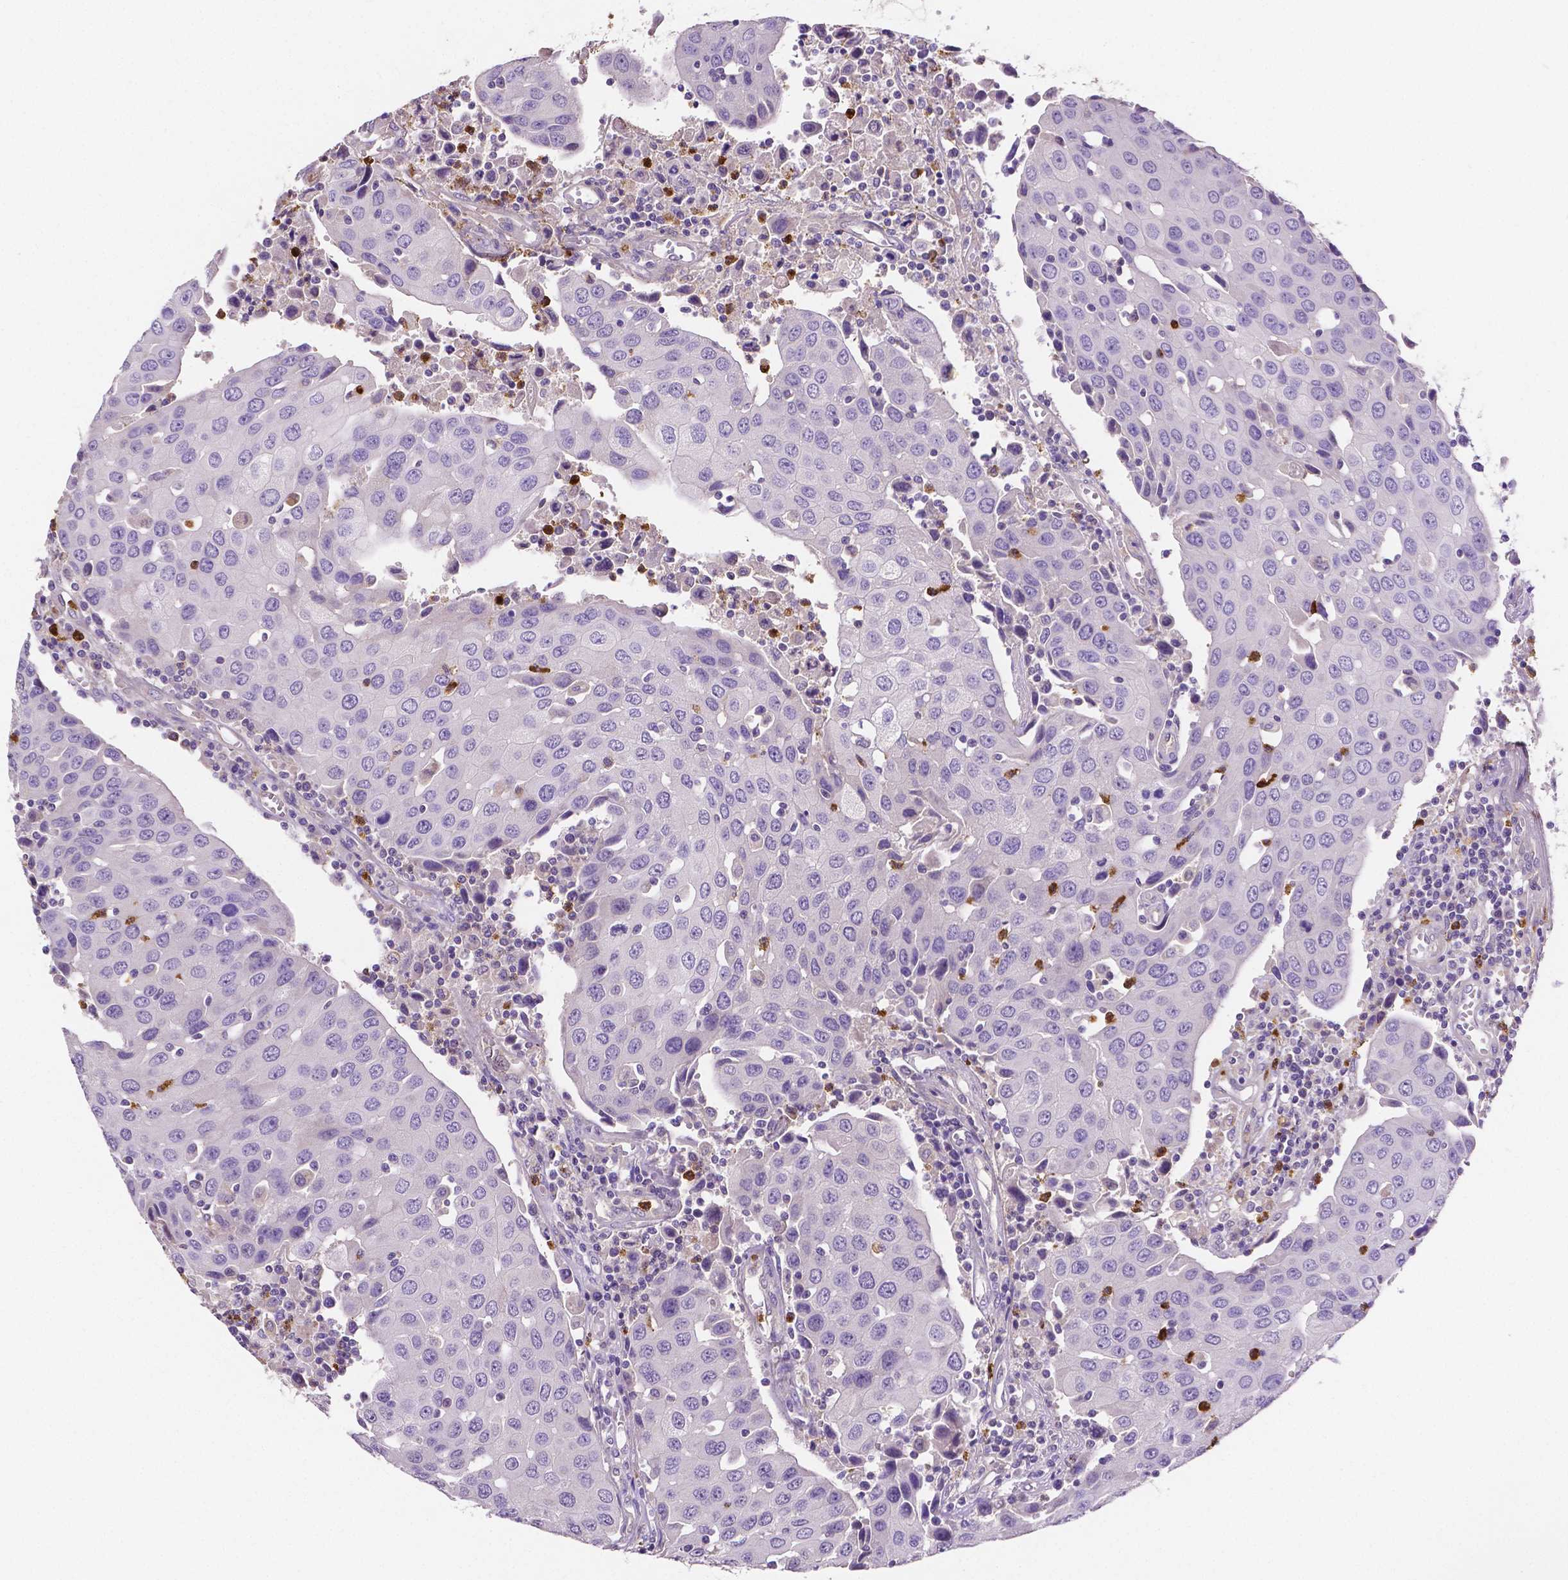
{"staining": {"intensity": "negative", "quantity": "none", "location": "none"}, "tissue": "urothelial cancer", "cell_type": "Tumor cells", "image_type": "cancer", "snomed": [{"axis": "morphology", "description": "Urothelial carcinoma, High grade"}, {"axis": "topography", "description": "Urinary bladder"}], "caption": "A histopathology image of urothelial cancer stained for a protein shows no brown staining in tumor cells.", "gene": "MMP9", "patient": {"sex": "female", "age": 85}}